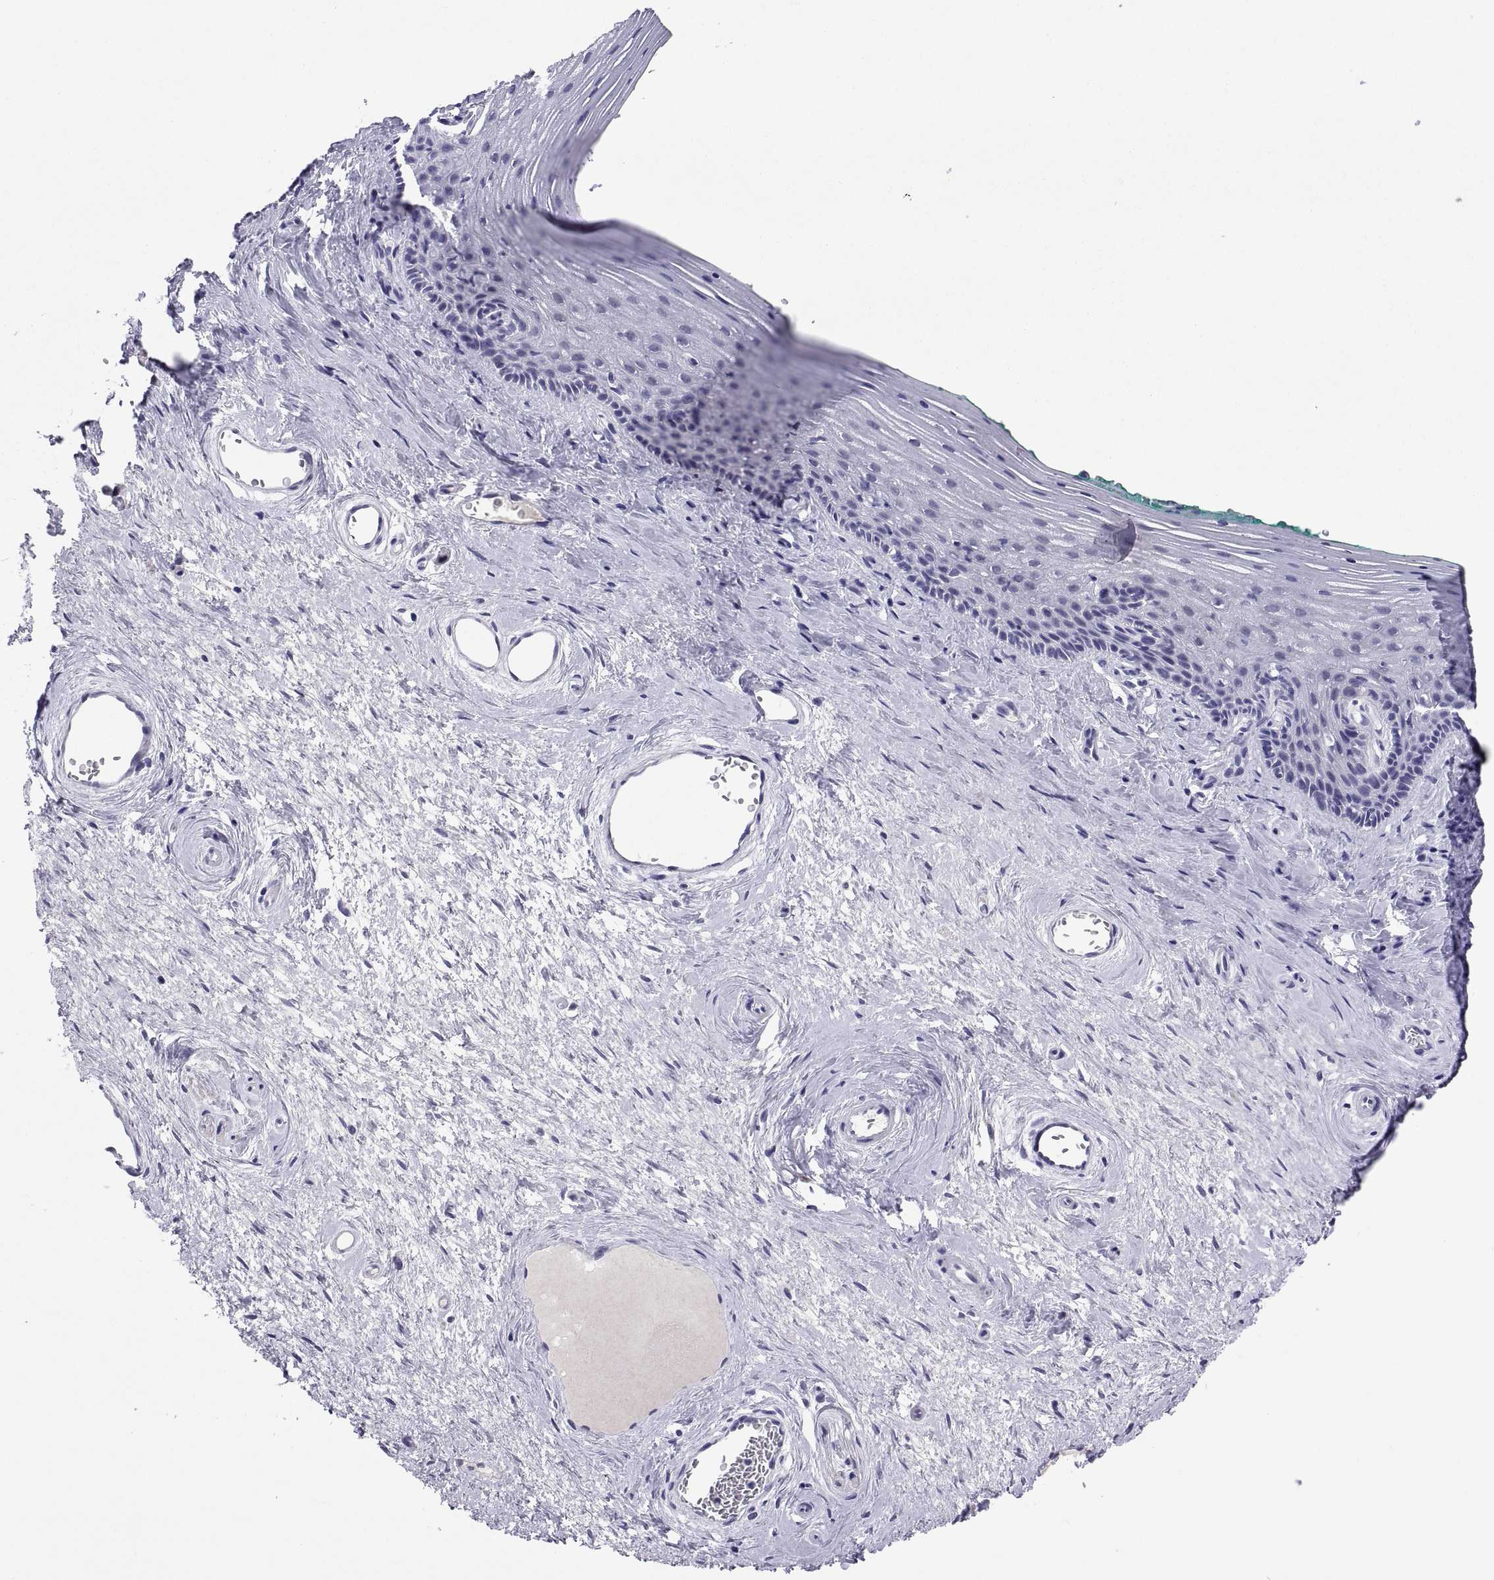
{"staining": {"intensity": "negative", "quantity": "none", "location": "none"}, "tissue": "vagina", "cell_type": "Squamous epithelial cells", "image_type": "normal", "snomed": [{"axis": "morphology", "description": "Normal tissue, NOS"}, {"axis": "topography", "description": "Vagina"}], "caption": "DAB immunohistochemical staining of unremarkable human vagina displays no significant positivity in squamous epithelial cells.", "gene": "CHCT1", "patient": {"sex": "female", "age": 45}}